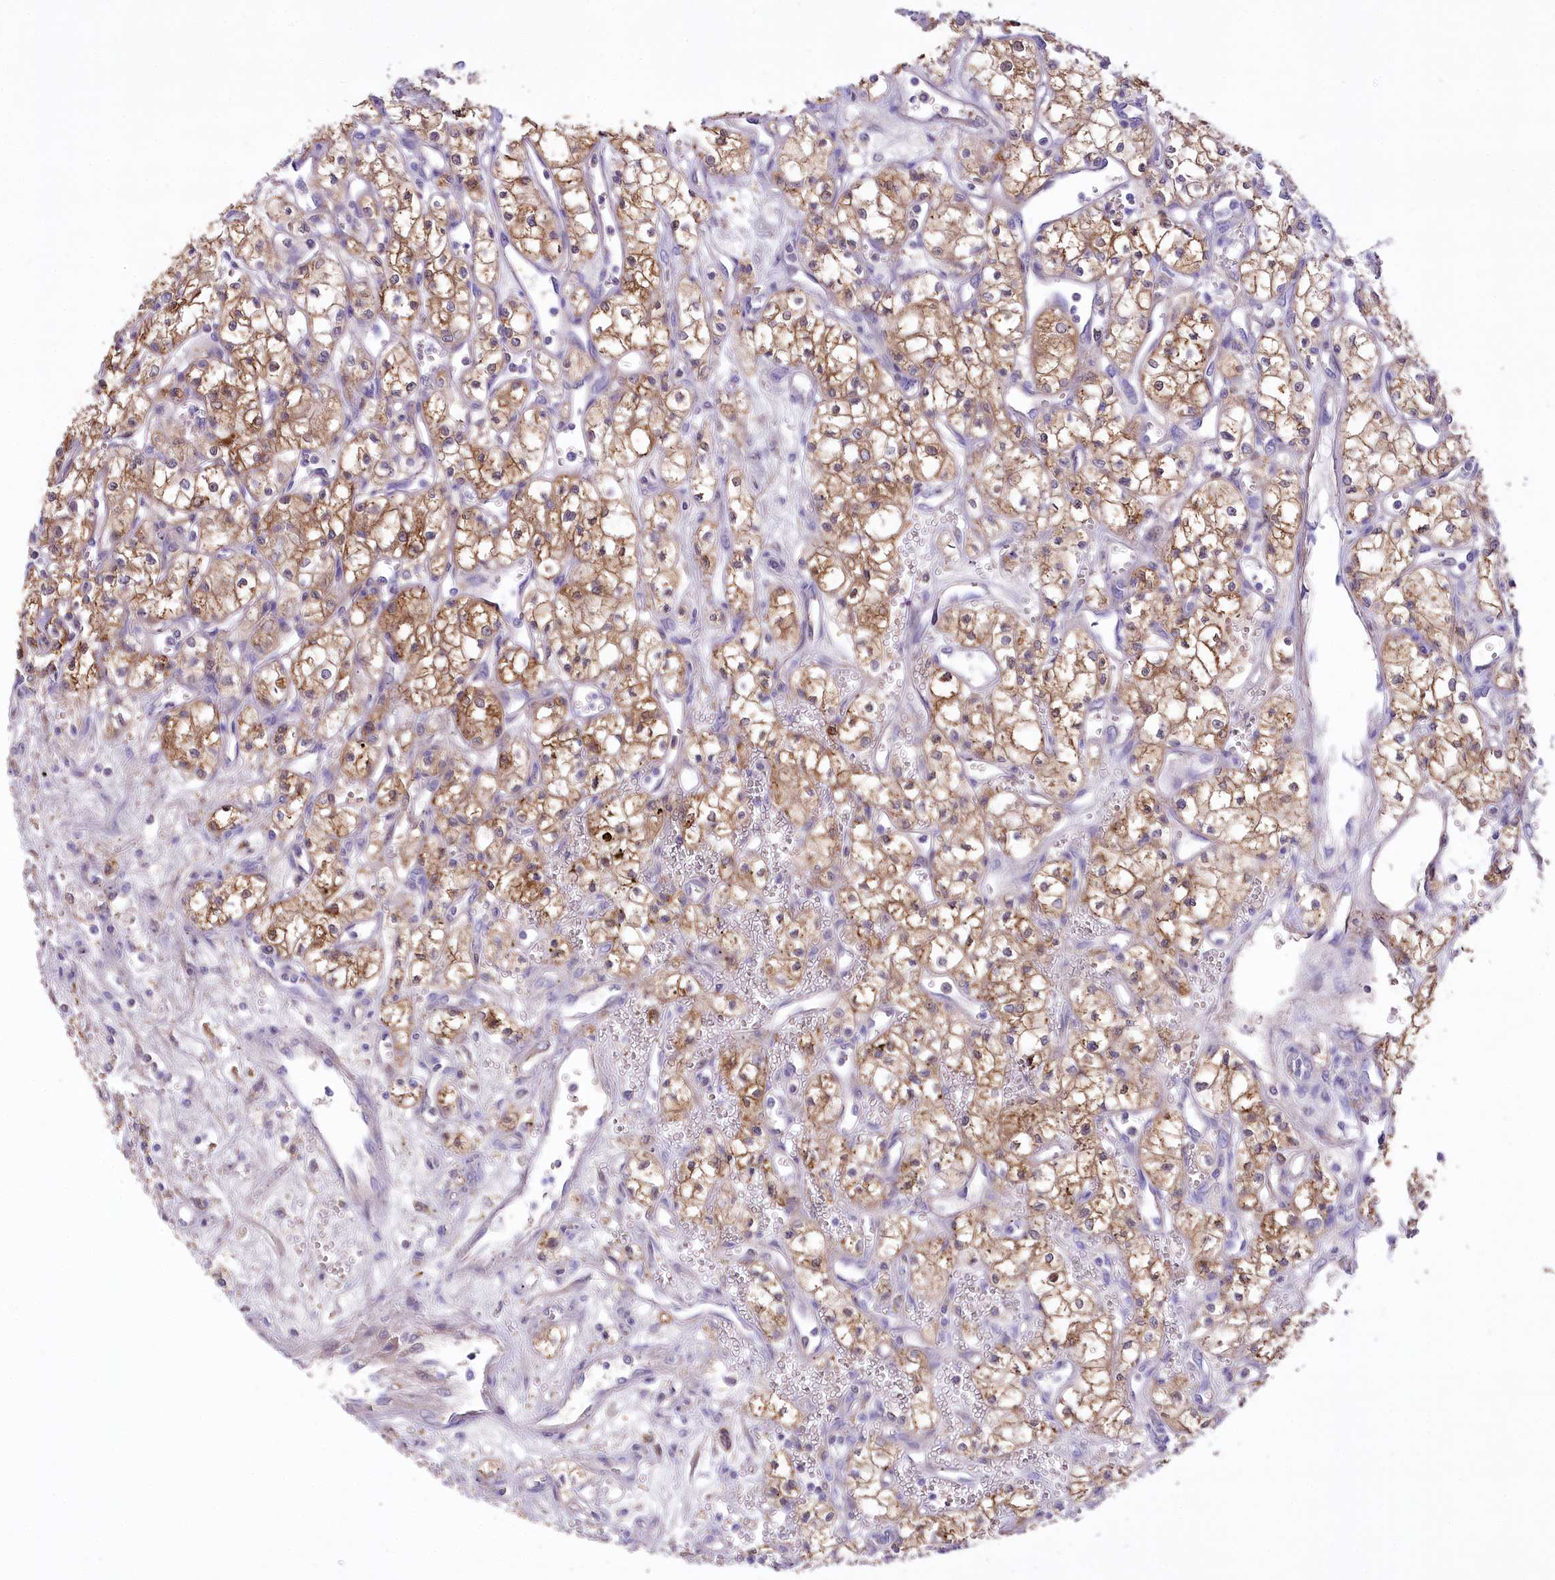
{"staining": {"intensity": "moderate", "quantity": ">75%", "location": "cytoplasmic/membranous"}, "tissue": "renal cancer", "cell_type": "Tumor cells", "image_type": "cancer", "snomed": [{"axis": "morphology", "description": "Adenocarcinoma, NOS"}, {"axis": "topography", "description": "Kidney"}], "caption": "Brown immunohistochemical staining in renal adenocarcinoma reveals moderate cytoplasmic/membranous positivity in approximately >75% of tumor cells. (DAB IHC, brown staining for protein, blue staining for nuclei).", "gene": "CEP164", "patient": {"sex": "male", "age": 59}}